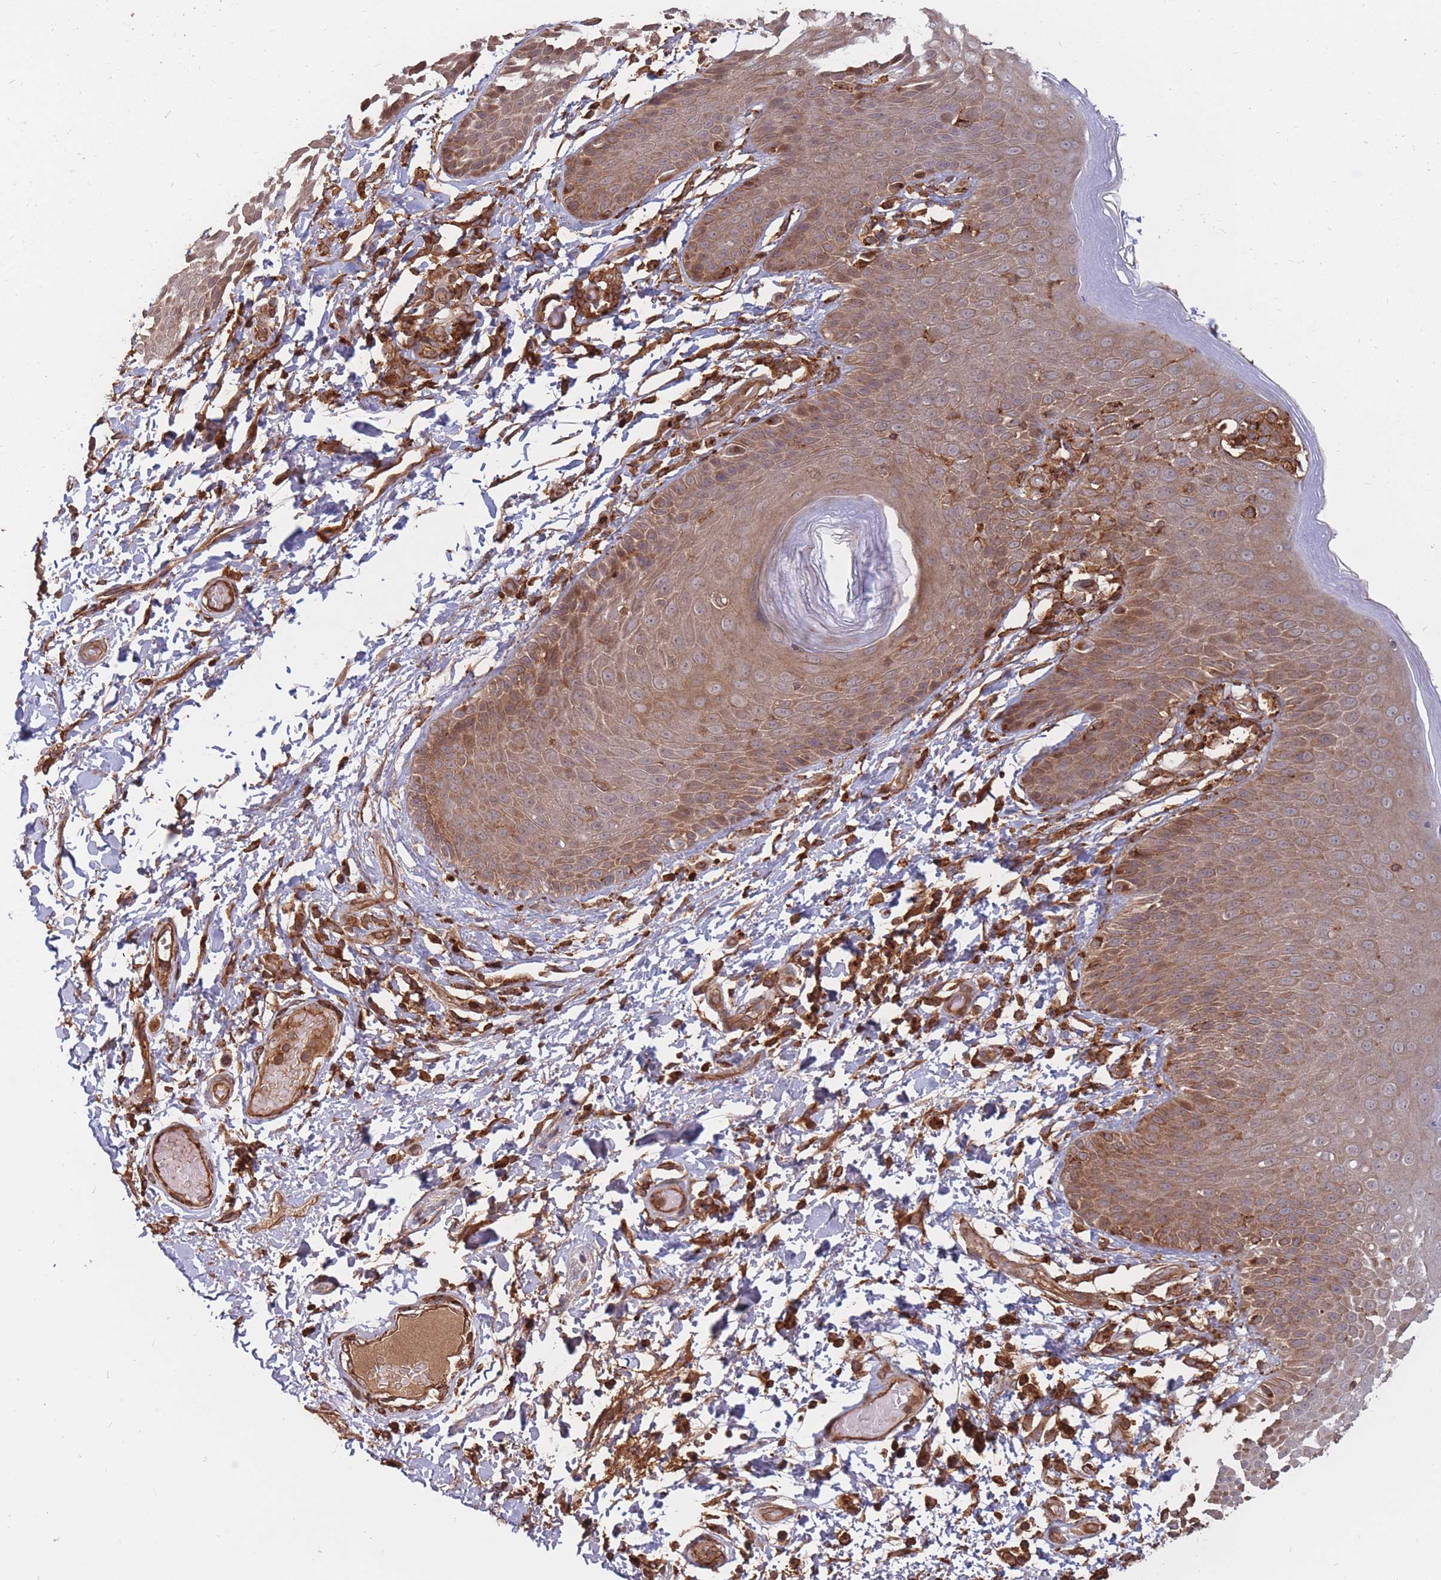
{"staining": {"intensity": "moderate", "quantity": ">75%", "location": "cytoplasmic/membranous"}, "tissue": "skin", "cell_type": "Epidermal cells", "image_type": "normal", "snomed": [{"axis": "morphology", "description": "Normal tissue, NOS"}, {"axis": "topography", "description": "Peripheral nerve tissue"}], "caption": "Immunohistochemical staining of unremarkable human skin exhibits >75% levels of moderate cytoplasmic/membranous protein positivity in about >75% of epidermal cells.", "gene": "RASSF2", "patient": {"sex": "male", "age": 51}}